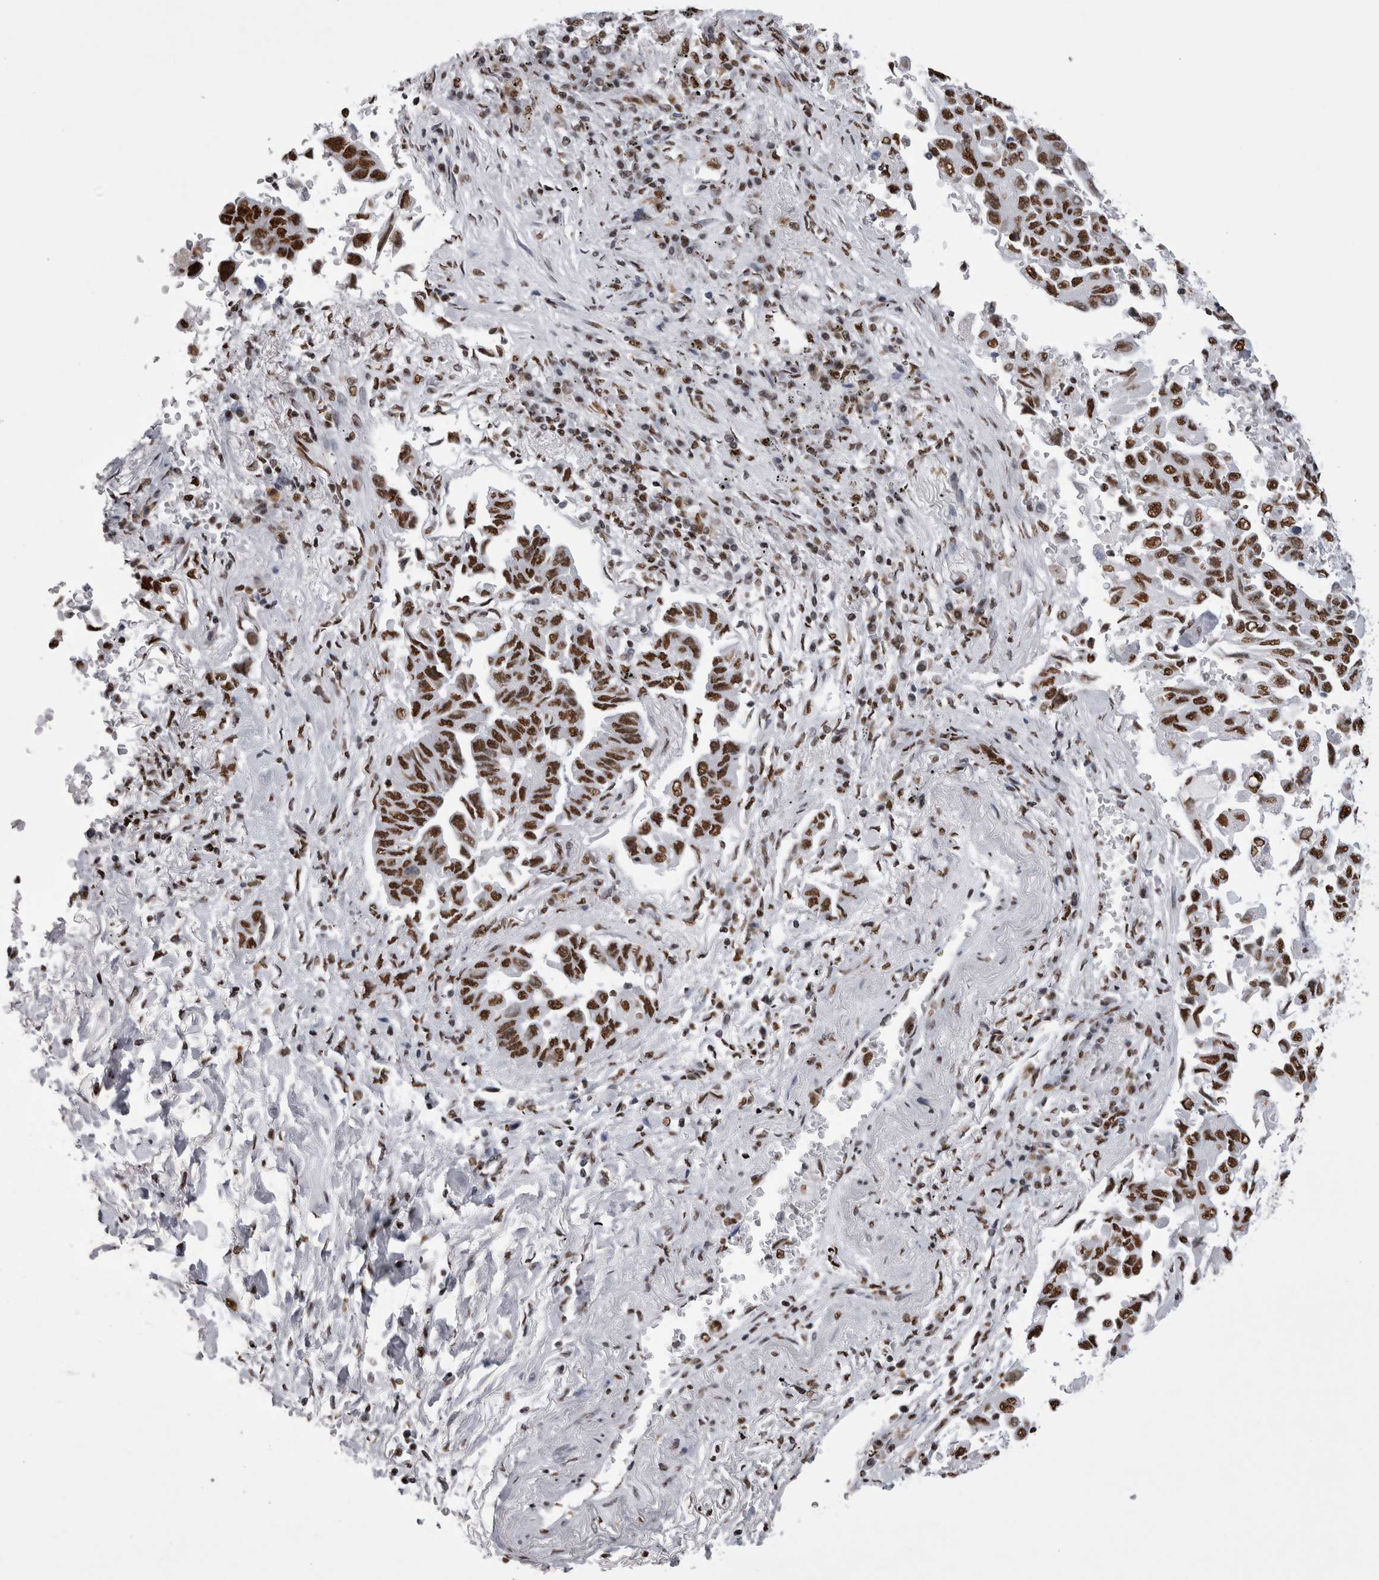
{"staining": {"intensity": "strong", "quantity": ">75%", "location": "nuclear"}, "tissue": "lung cancer", "cell_type": "Tumor cells", "image_type": "cancer", "snomed": [{"axis": "morphology", "description": "Adenocarcinoma, NOS"}, {"axis": "topography", "description": "Lung"}], "caption": "Adenocarcinoma (lung) stained with a brown dye exhibits strong nuclear positive positivity in approximately >75% of tumor cells.", "gene": "ALPK3", "patient": {"sex": "female", "age": 51}}